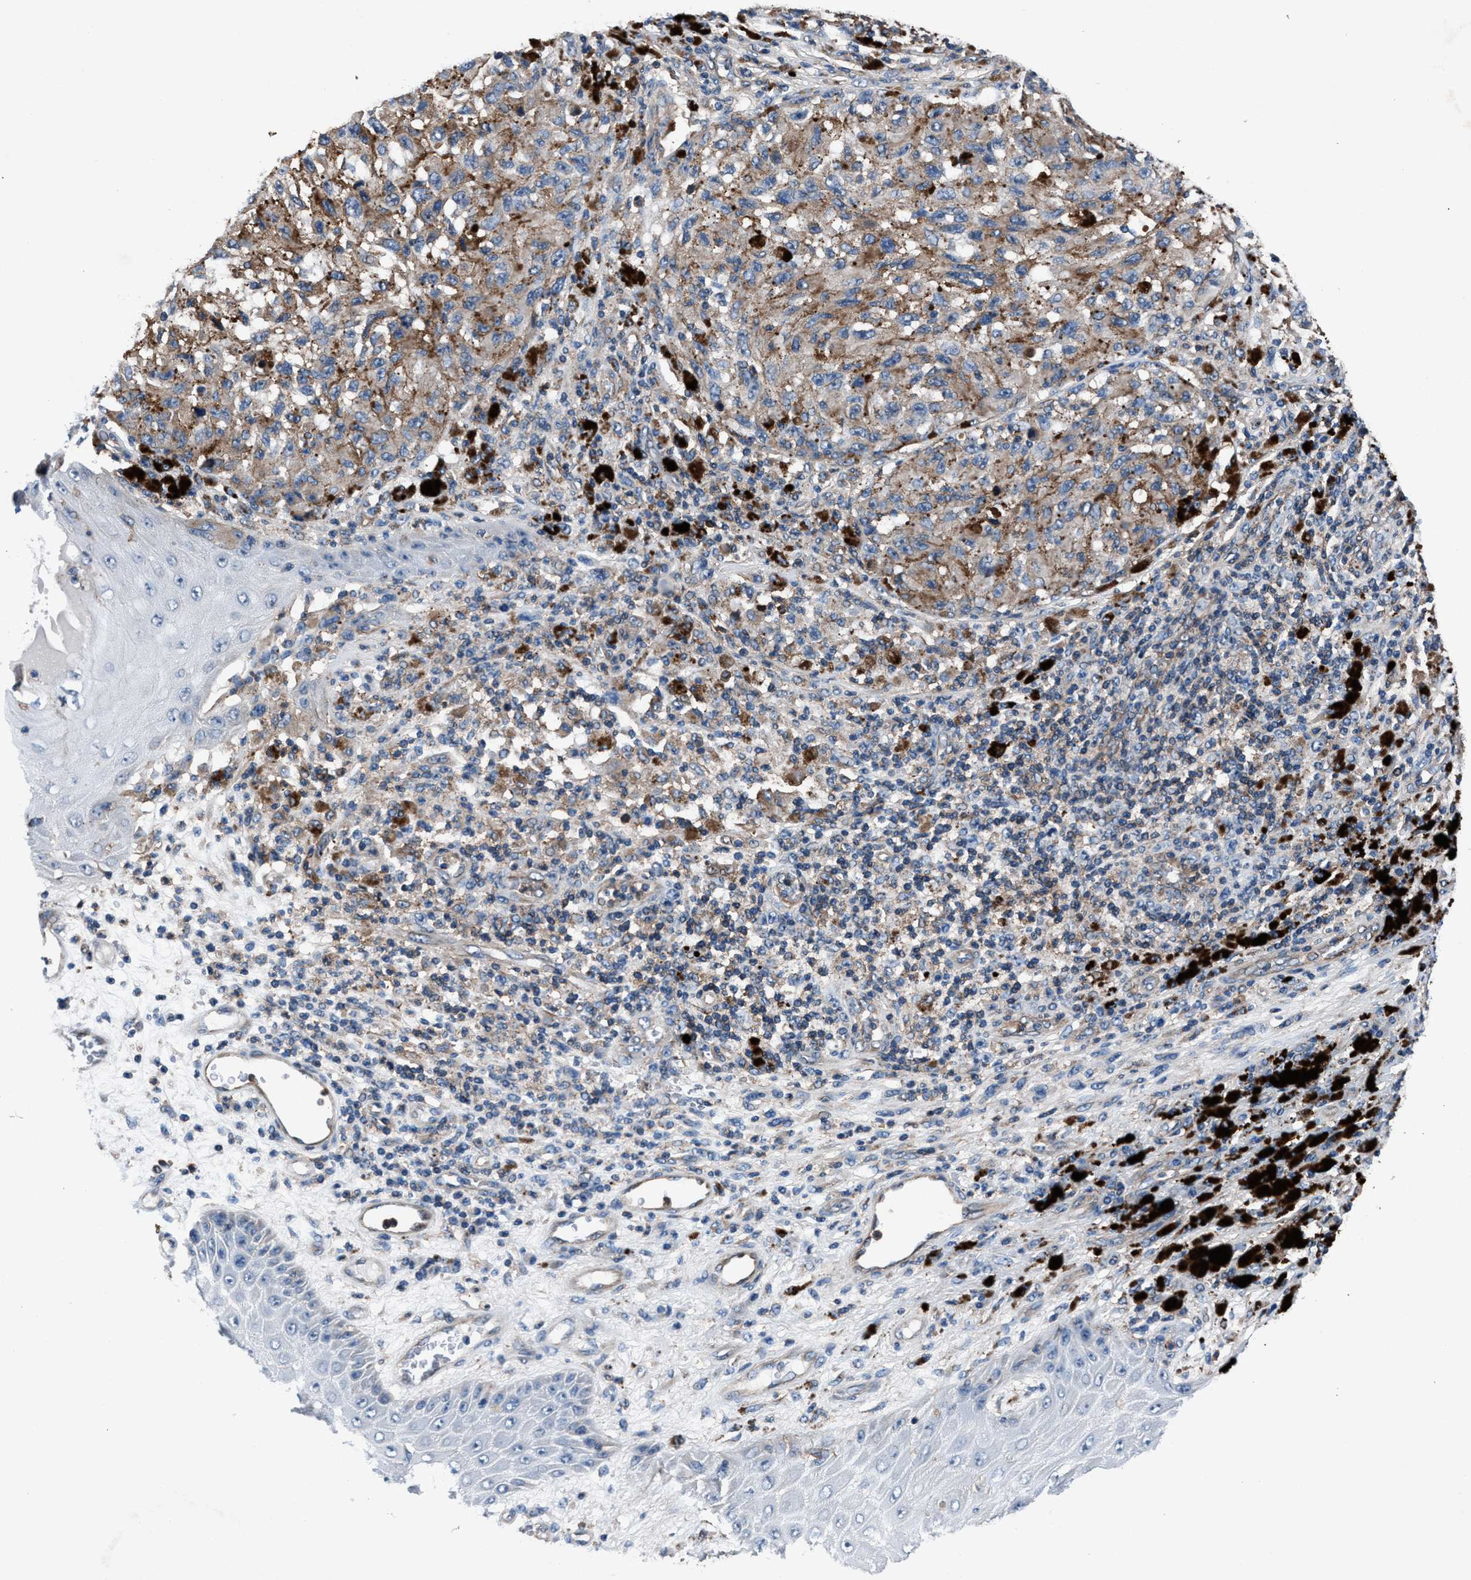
{"staining": {"intensity": "moderate", "quantity": "25%-75%", "location": "cytoplasmic/membranous"}, "tissue": "melanoma", "cell_type": "Tumor cells", "image_type": "cancer", "snomed": [{"axis": "morphology", "description": "Malignant melanoma, NOS"}, {"axis": "topography", "description": "Skin"}], "caption": "Immunohistochemical staining of human malignant melanoma reveals medium levels of moderate cytoplasmic/membranous positivity in approximately 25%-75% of tumor cells. (Stains: DAB in brown, nuclei in blue, Microscopy: brightfield microscopy at high magnification).", "gene": "MFSD11", "patient": {"sex": "female", "age": 73}}